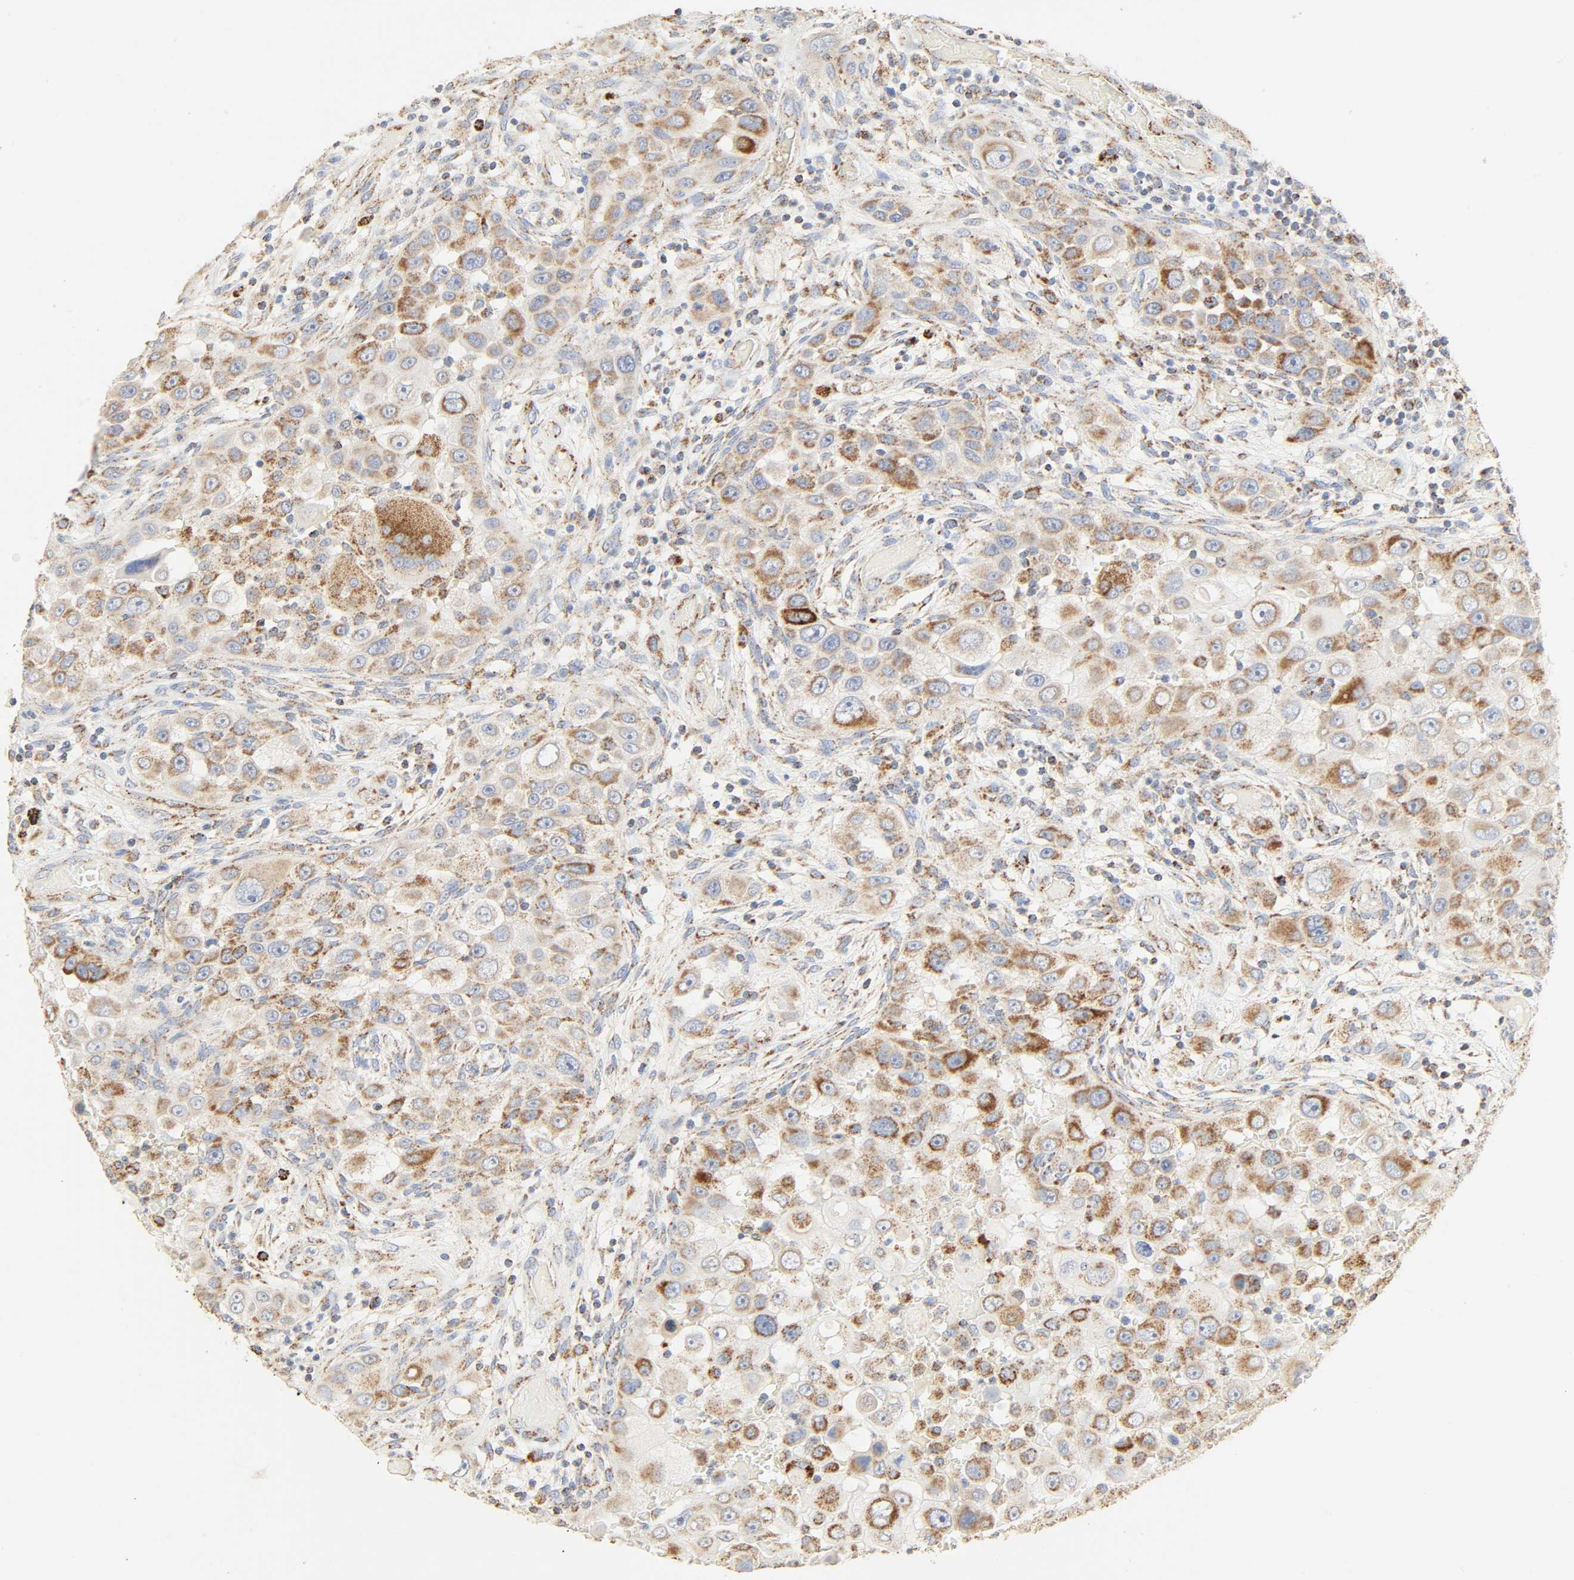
{"staining": {"intensity": "moderate", "quantity": ">75%", "location": "cytoplasmic/membranous"}, "tissue": "head and neck cancer", "cell_type": "Tumor cells", "image_type": "cancer", "snomed": [{"axis": "morphology", "description": "Carcinoma, NOS"}, {"axis": "topography", "description": "Head-Neck"}], "caption": "A micrograph showing moderate cytoplasmic/membranous positivity in about >75% of tumor cells in head and neck cancer, as visualized by brown immunohistochemical staining.", "gene": "ACAT1", "patient": {"sex": "male", "age": 87}}